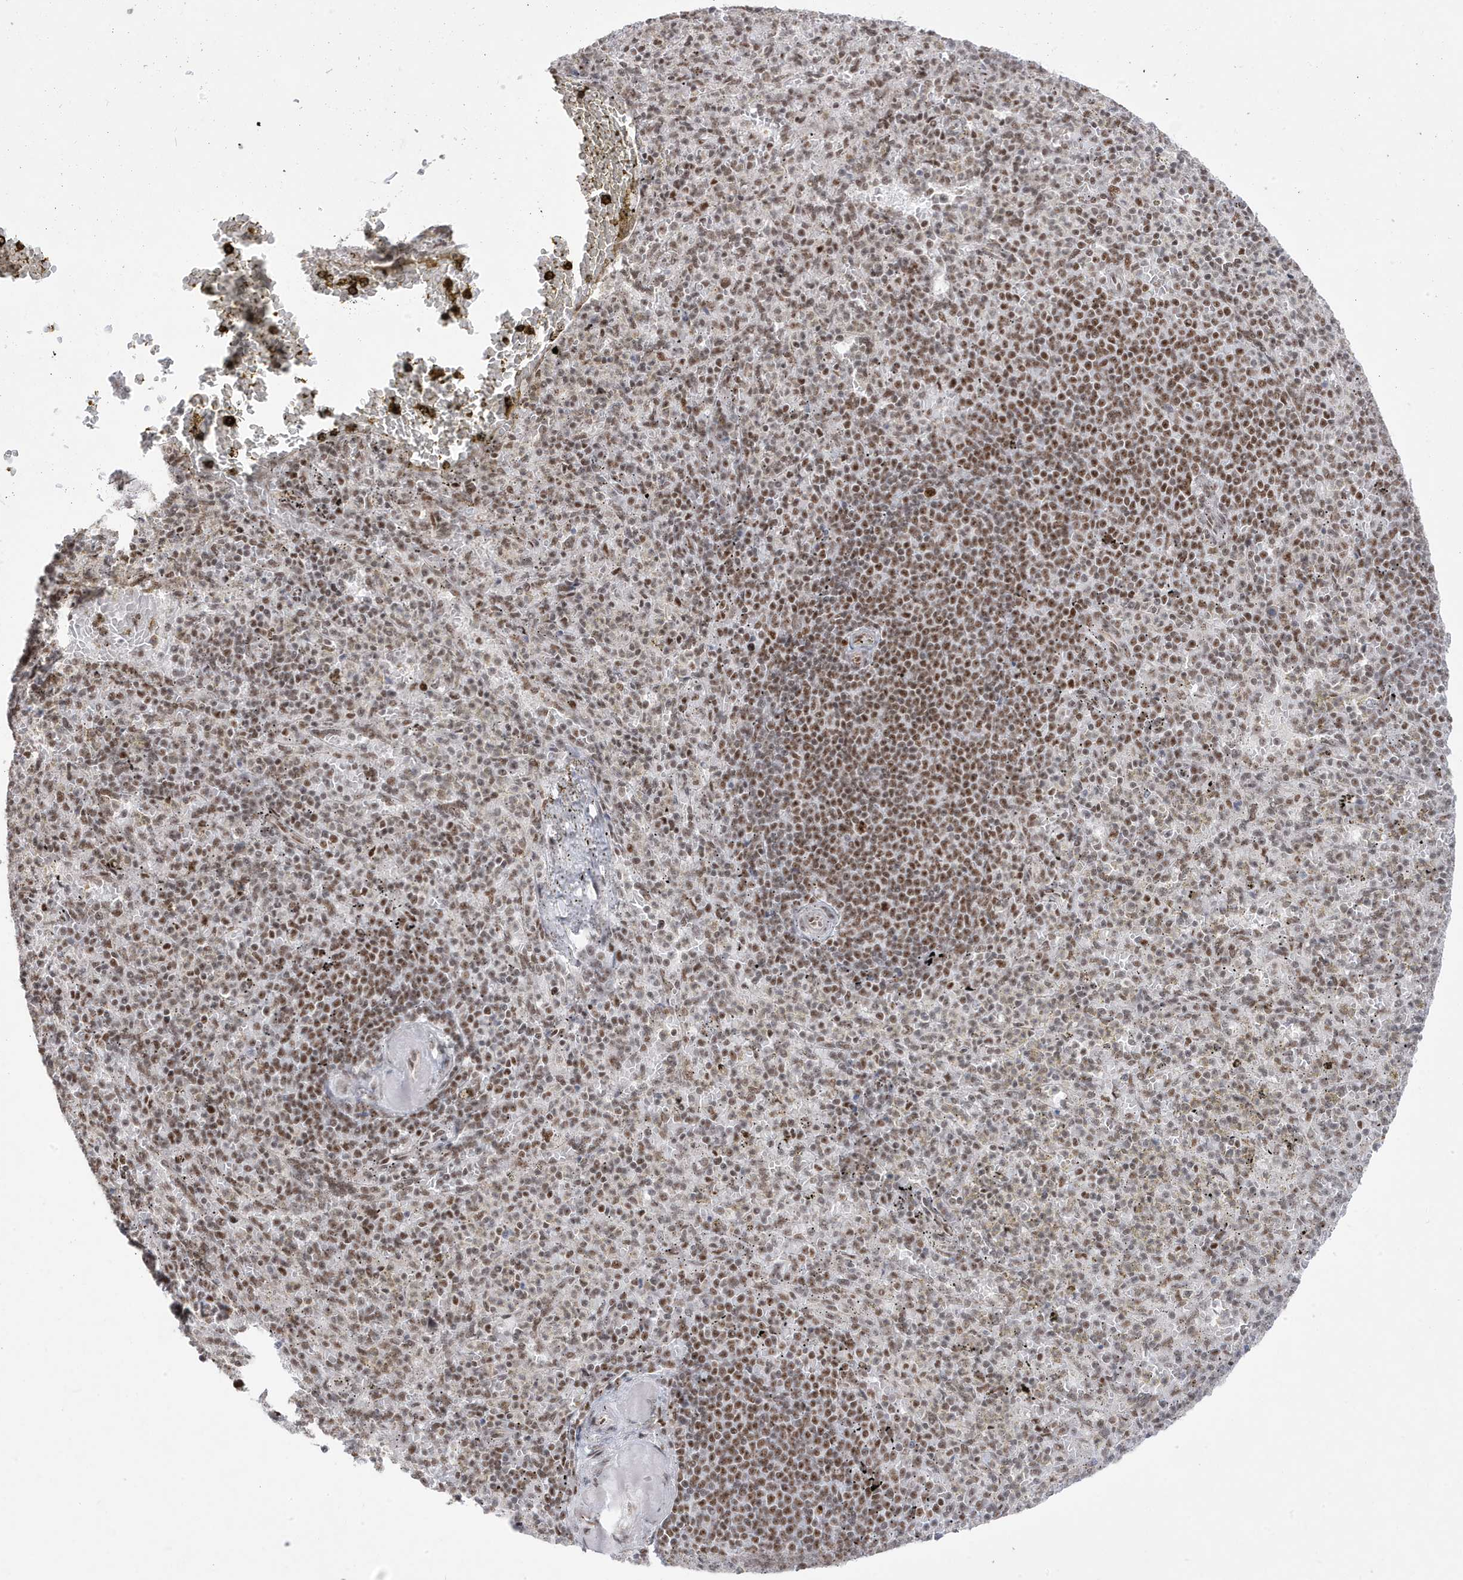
{"staining": {"intensity": "moderate", "quantity": "25%-75%", "location": "nuclear"}, "tissue": "spleen", "cell_type": "Cells in red pulp", "image_type": "normal", "snomed": [{"axis": "morphology", "description": "Normal tissue, NOS"}, {"axis": "topography", "description": "Spleen"}], "caption": "The photomicrograph reveals immunohistochemical staining of normal spleen. There is moderate nuclear staining is appreciated in about 25%-75% of cells in red pulp. Immunohistochemistry (ihc) stains the protein of interest in brown and the nuclei are stained blue.", "gene": "MTREX", "patient": {"sex": "female", "age": 74}}